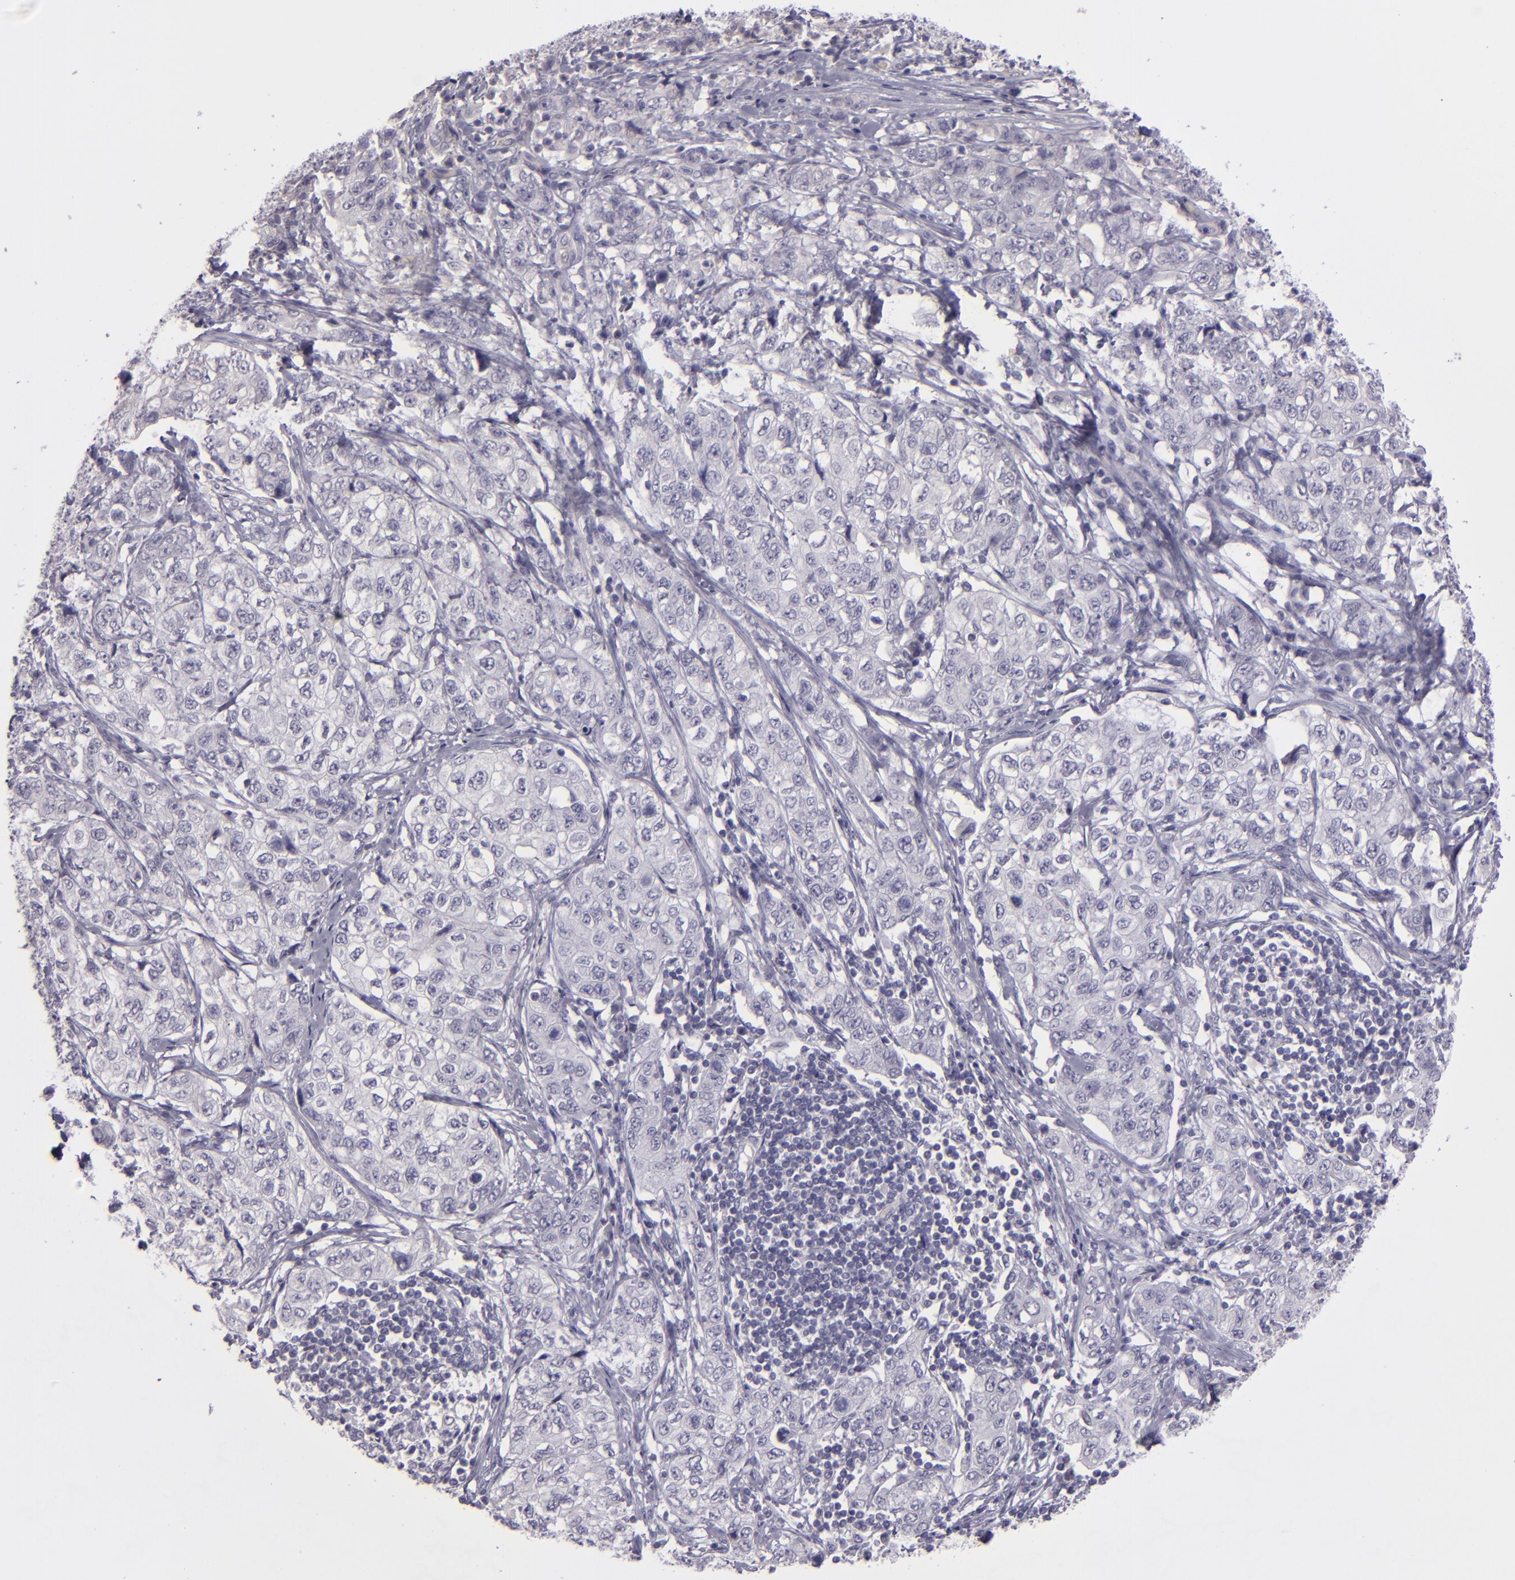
{"staining": {"intensity": "negative", "quantity": "none", "location": "none"}, "tissue": "stomach cancer", "cell_type": "Tumor cells", "image_type": "cancer", "snomed": [{"axis": "morphology", "description": "Adenocarcinoma, NOS"}, {"axis": "topography", "description": "Stomach"}], "caption": "IHC of human stomach adenocarcinoma demonstrates no positivity in tumor cells.", "gene": "SNCB", "patient": {"sex": "male", "age": 48}}